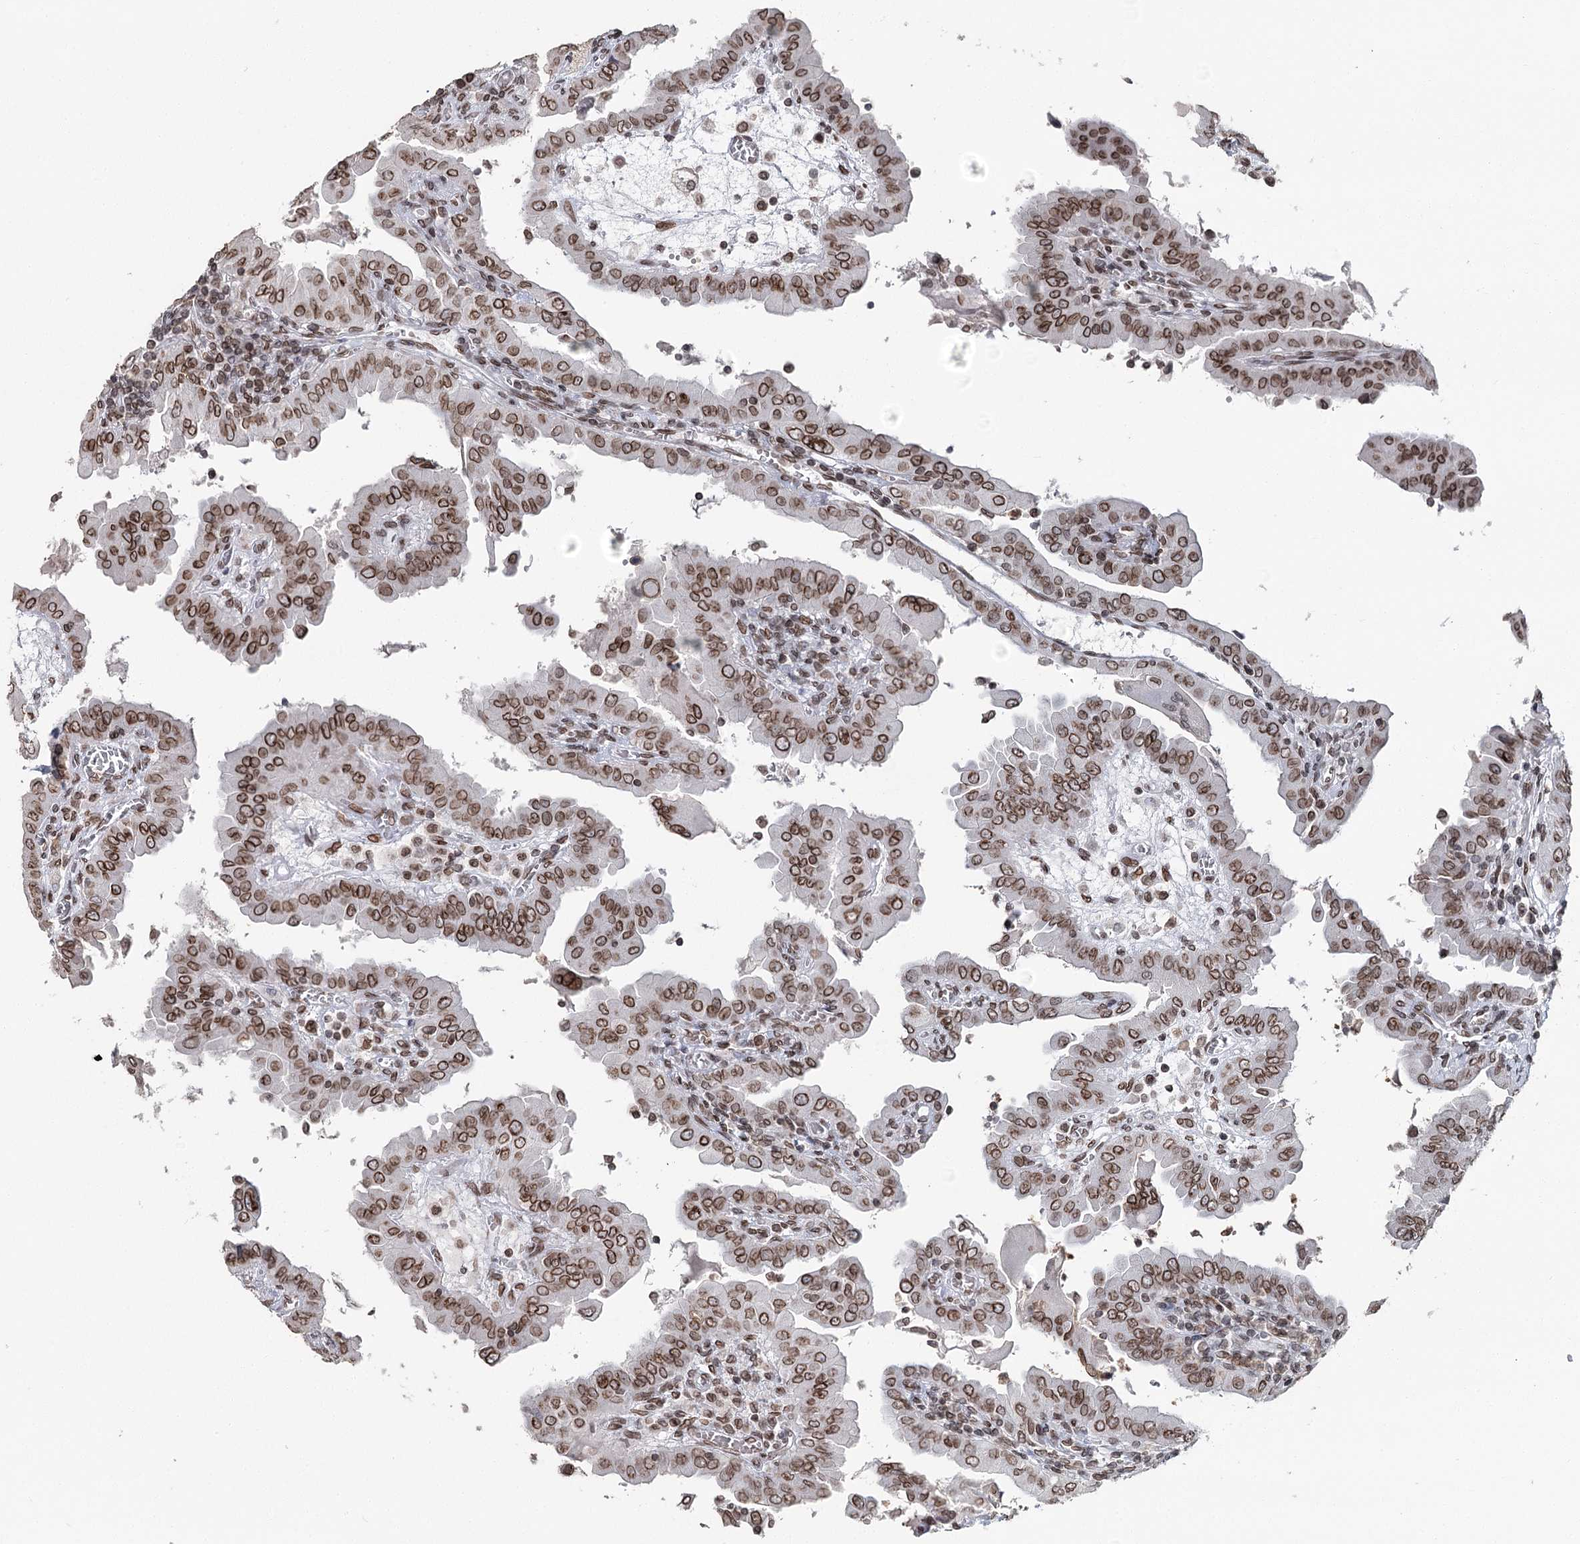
{"staining": {"intensity": "moderate", "quantity": ">75%", "location": "cytoplasmic/membranous,nuclear"}, "tissue": "thyroid cancer", "cell_type": "Tumor cells", "image_type": "cancer", "snomed": [{"axis": "morphology", "description": "Papillary adenocarcinoma, NOS"}, {"axis": "topography", "description": "Thyroid gland"}], "caption": "Approximately >75% of tumor cells in thyroid cancer show moderate cytoplasmic/membranous and nuclear protein expression as visualized by brown immunohistochemical staining.", "gene": "KIAA0930", "patient": {"sex": "male", "age": 33}}